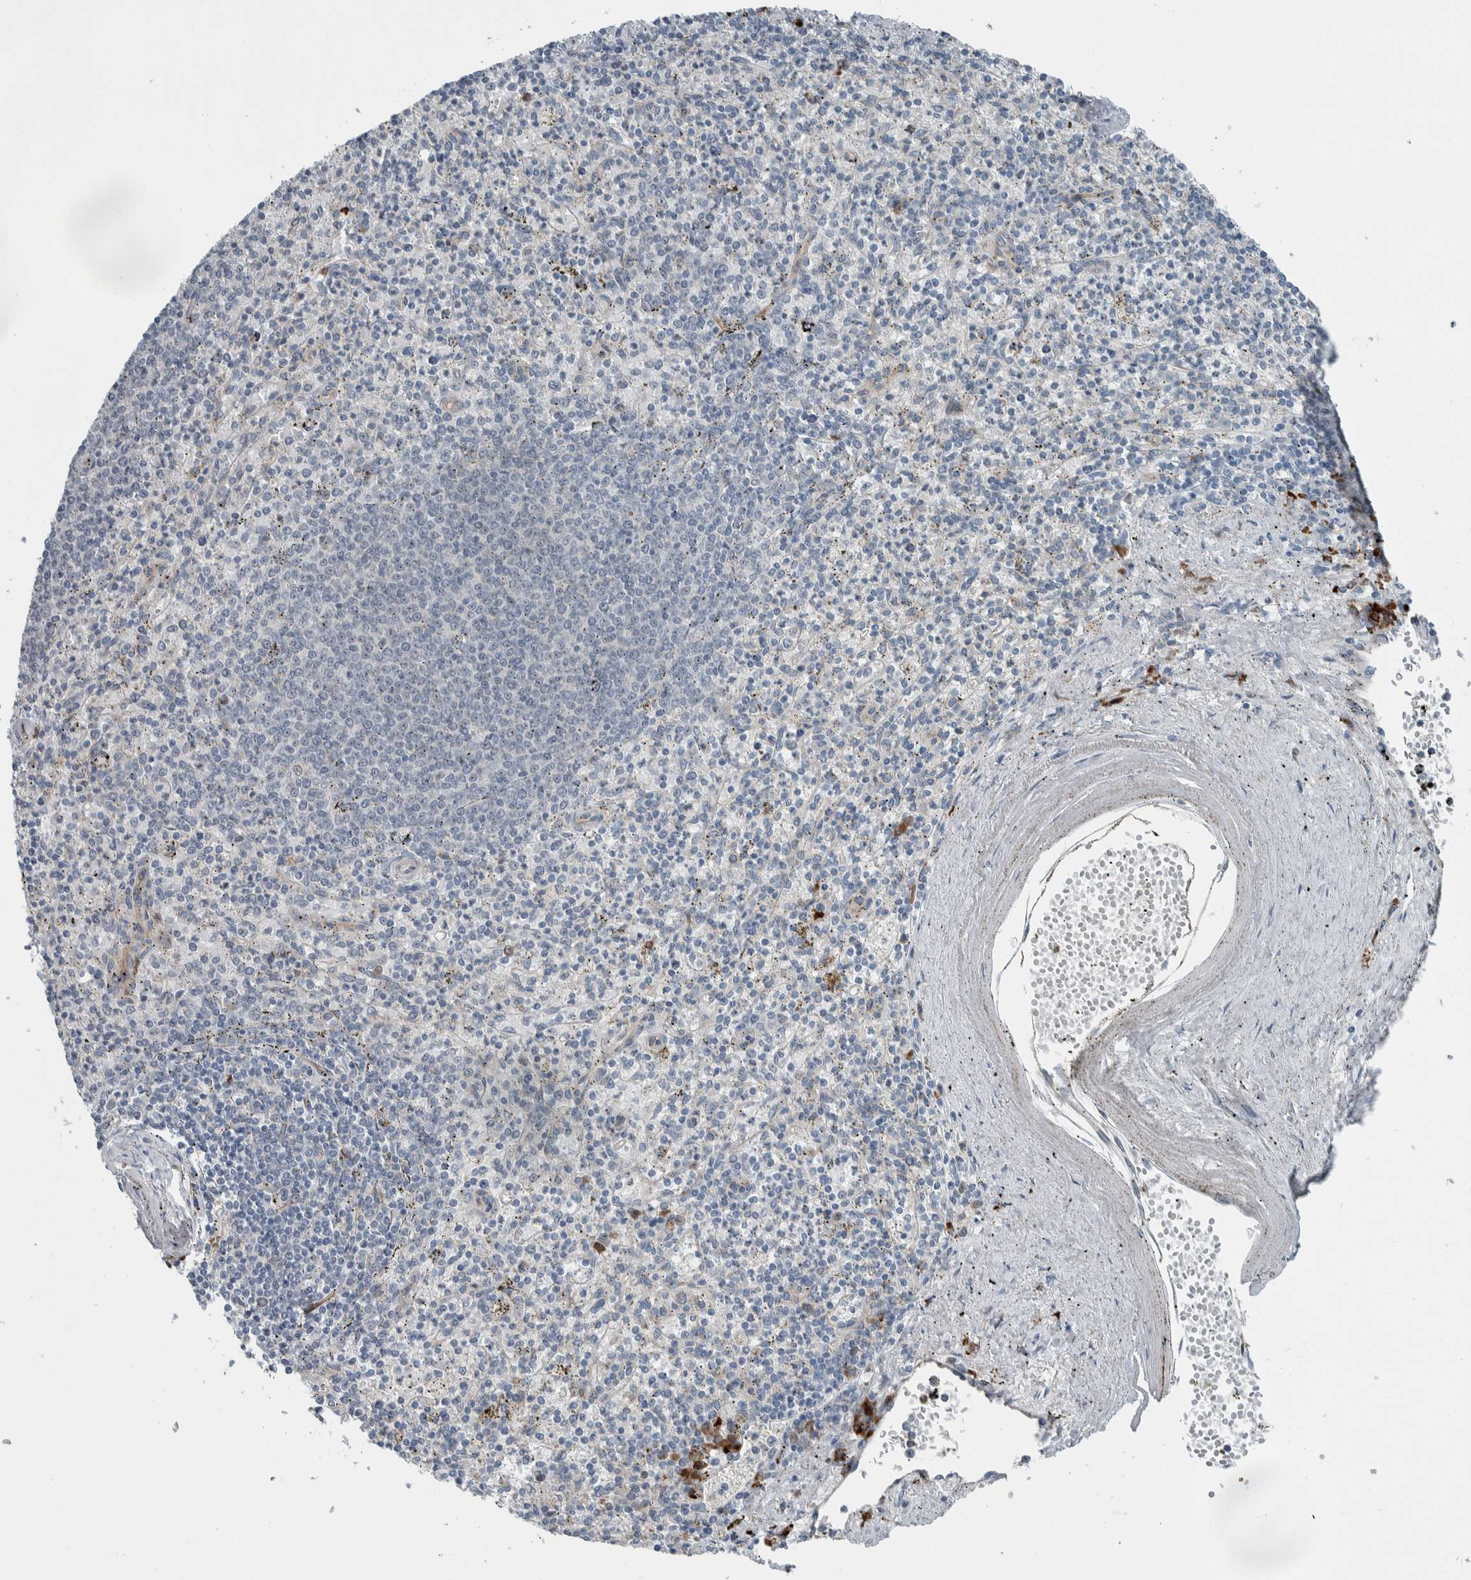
{"staining": {"intensity": "strong", "quantity": "<25%", "location": "cytoplasmic/membranous"}, "tissue": "spleen", "cell_type": "Cells in red pulp", "image_type": "normal", "snomed": [{"axis": "morphology", "description": "Normal tissue, NOS"}, {"axis": "topography", "description": "Spleen"}], "caption": "Cells in red pulp reveal medium levels of strong cytoplasmic/membranous expression in about <25% of cells in unremarkable human spleen.", "gene": "USP25", "patient": {"sex": "male", "age": 72}}